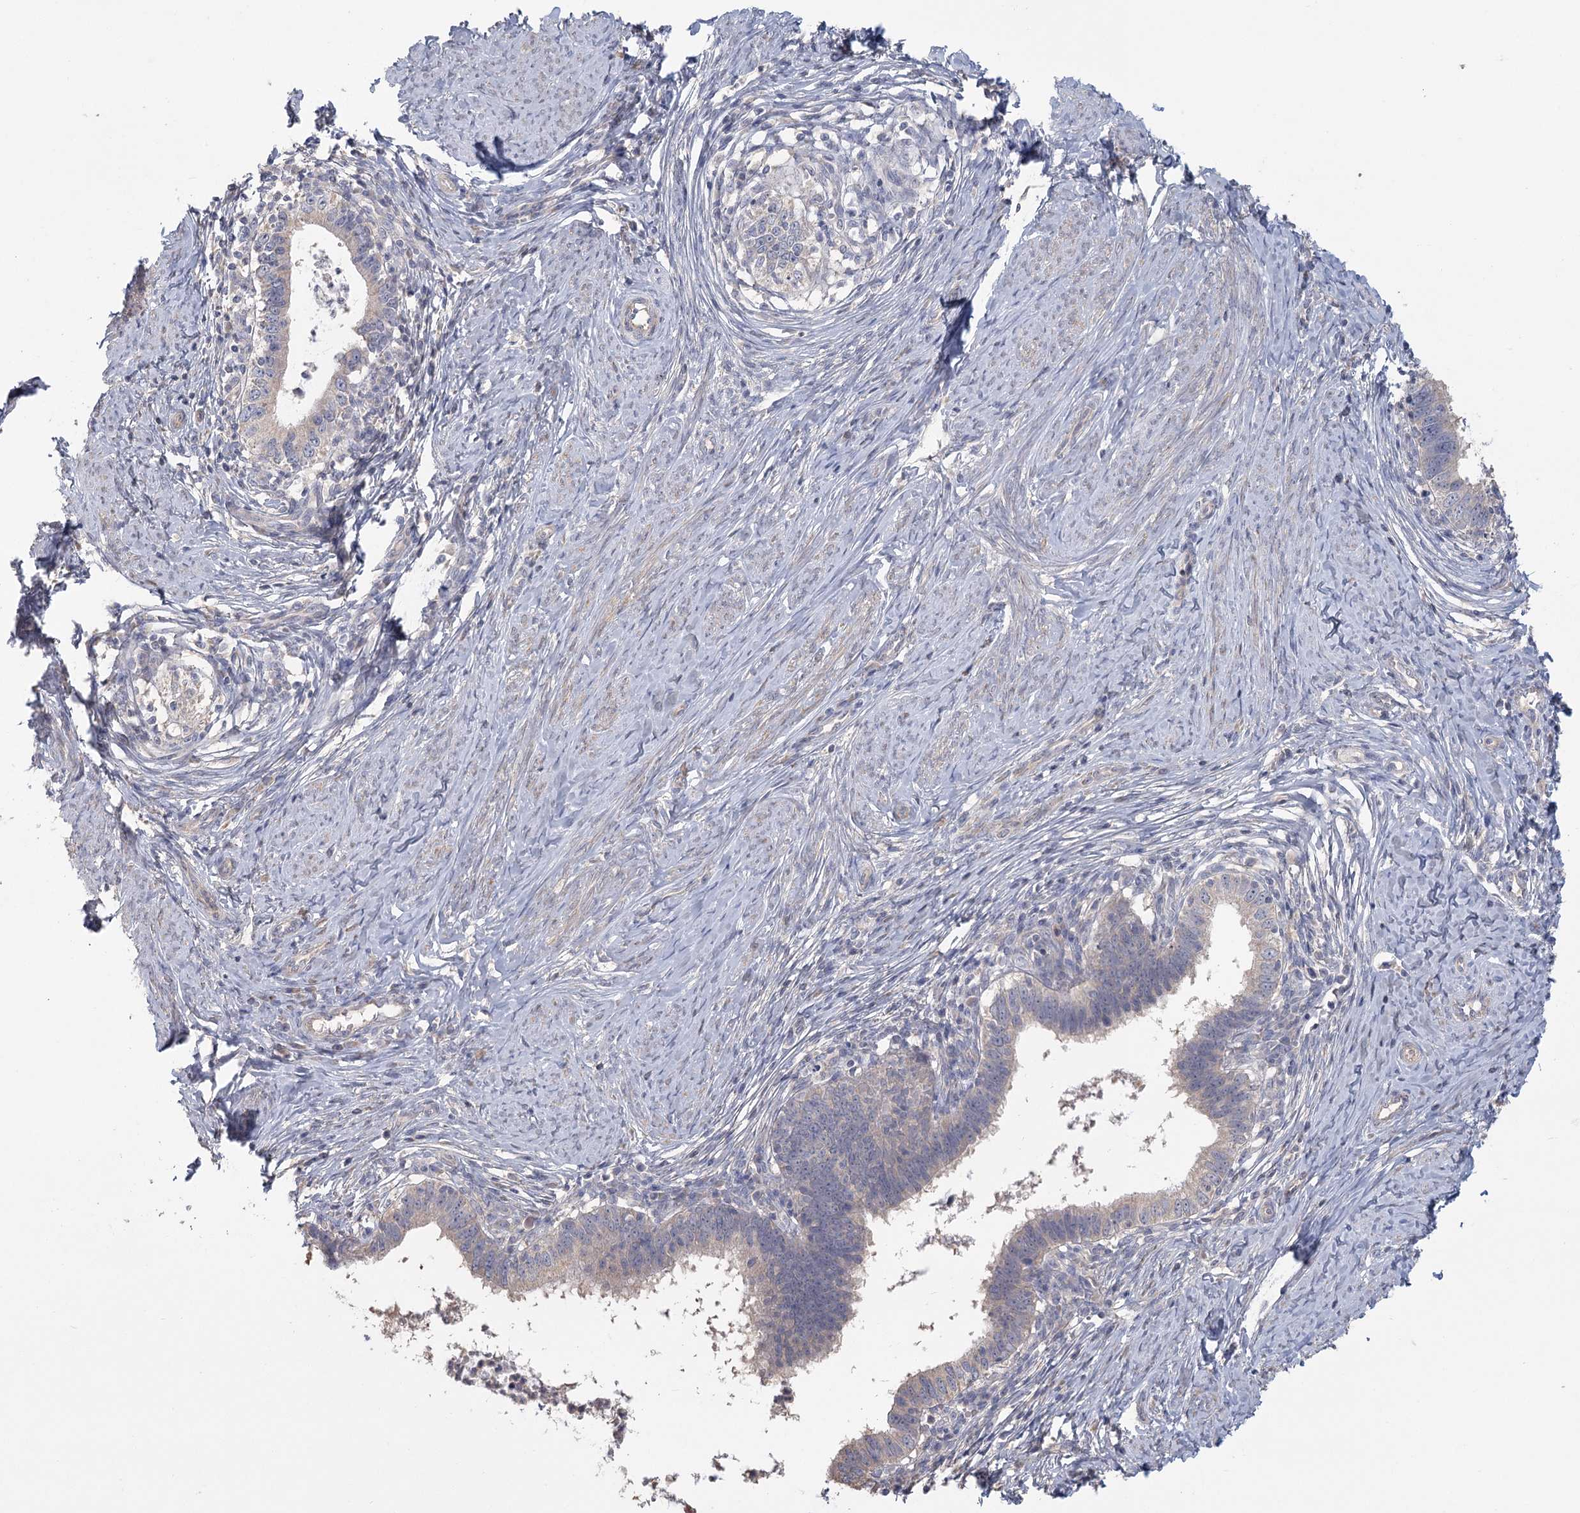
{"staining": {"intensity": "negative", "quantity": "none", "location": "none"}, "tissue": "cervical cancer", "cell_type": "Tumor cells", "image_type": "cancer", "snomed": [{"axis": "morphology", "description": "Adenocarcinoma, NOS"}, {"axis": "topography", "description": "Cervix"}], "caption": "IHC of cervical cancer displays no positivity in tumor cells.", "gene": "CNTLN", "patient": {"sex": "female", "age": 36}}